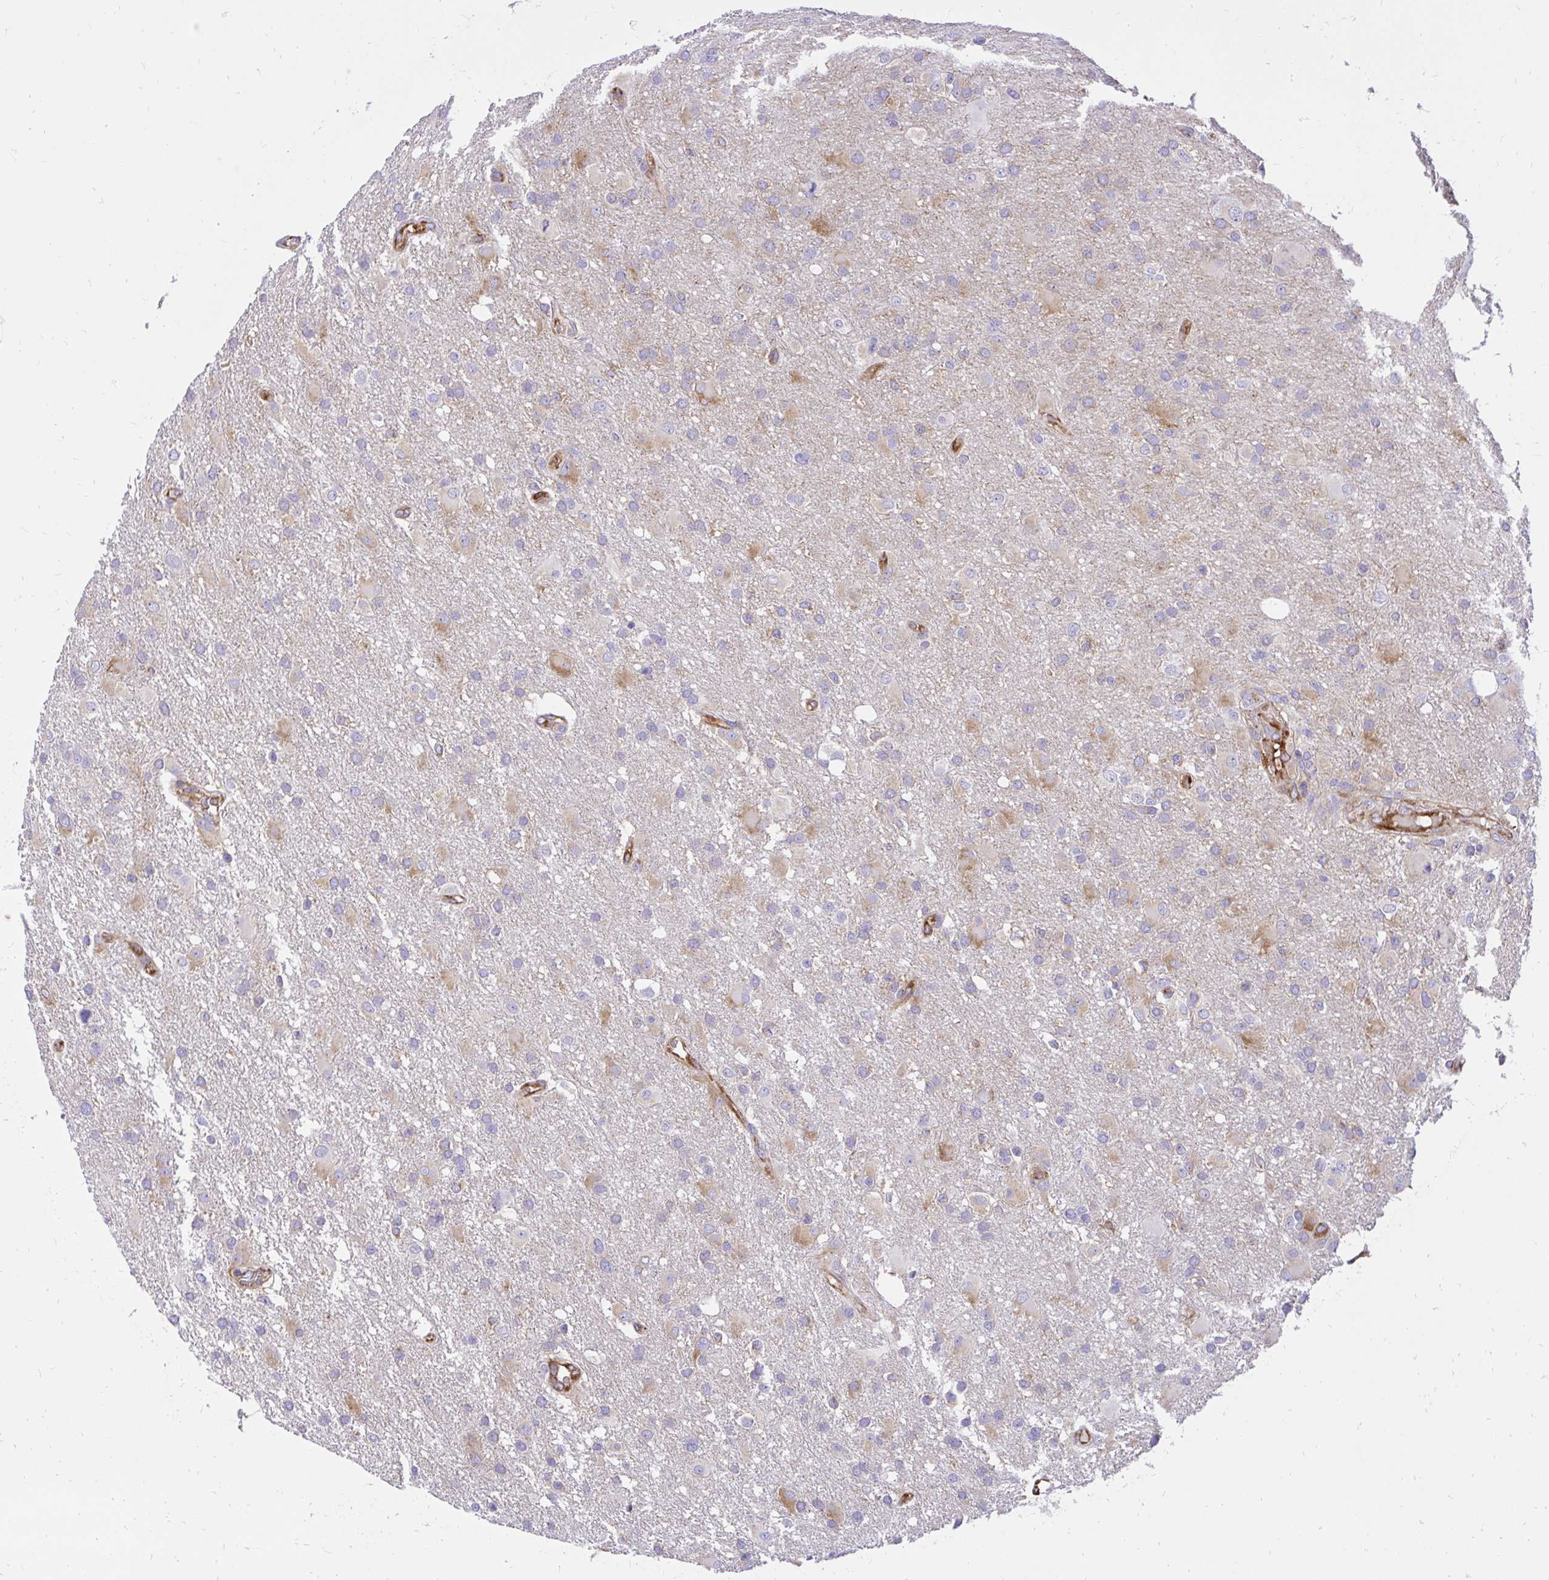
{"staining": {"intensity": "weak", "quantity": "<25%", "location": "cytoplasmic/membranous"}, "tissue": "glioma", "cell_type": "Tumor cells", "image_type": "cancer", "snomed": [{"axis": "morphology", "description": "Glioma, malignant, High grade"}, {"axis": "topography", "description": "Brain"}], "caption": "Protein analysis of glioma demonstrates no significant expression in tumor cells.", "gene": "ABCB10", "patient": {"sex": "male", "age": 53}}